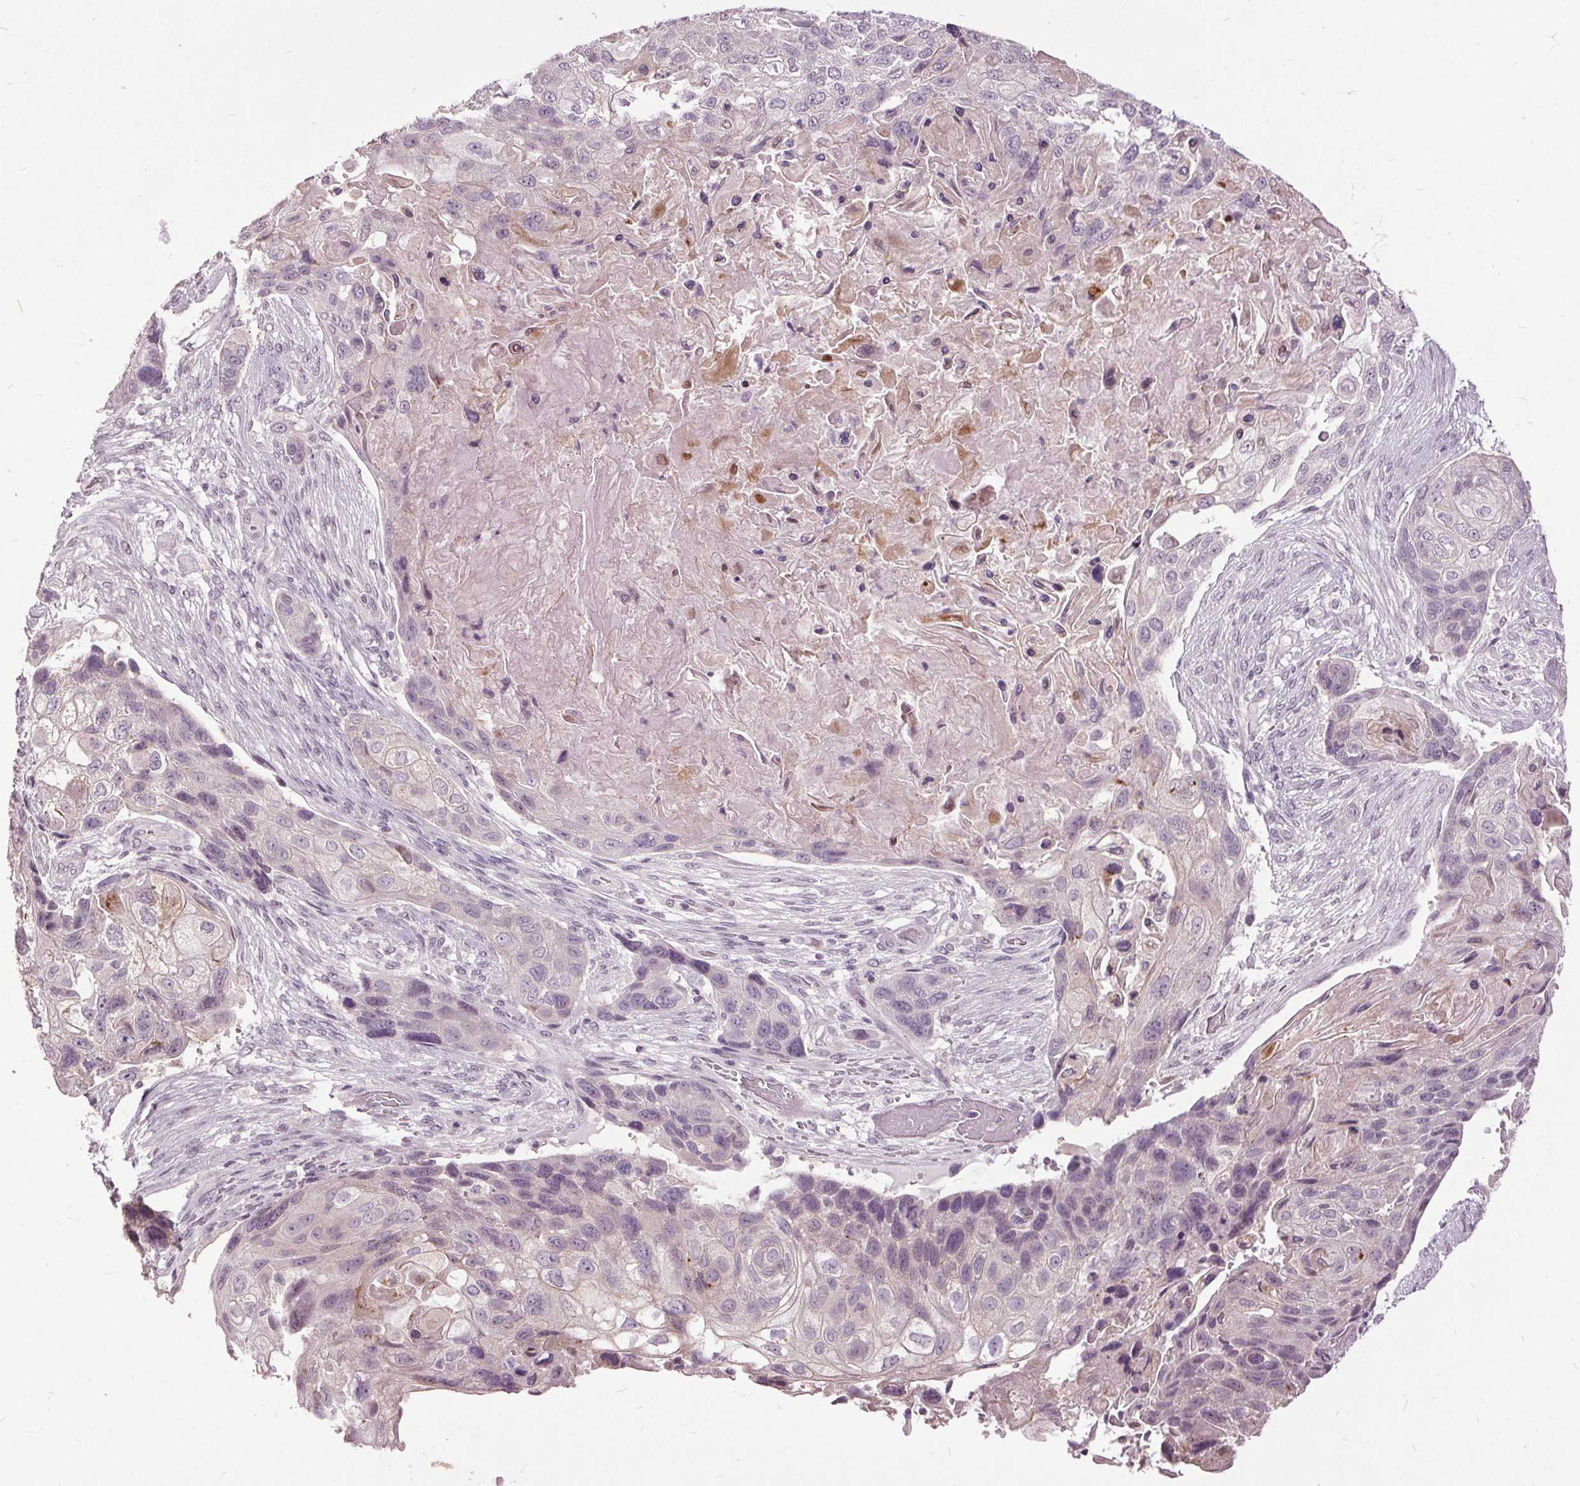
{"staining": {"intensity": "negative", "quantity": "none", "location": "none"}, "tissue": "lung cancer", "cell_type": "Tumor cells", "image_type": "cancer", "snomed": [{"axis": "morphology", "description": "Squamous cell carcinoma, NOS"}, {"axis": "topography", "description": "Lung"}], "caption": "Immunohistochemical staining of lung cancer exhibits no significant staining in tumor cells.", "gene": "CXCL16", "patient": {"sex": "male", "age": 69}}